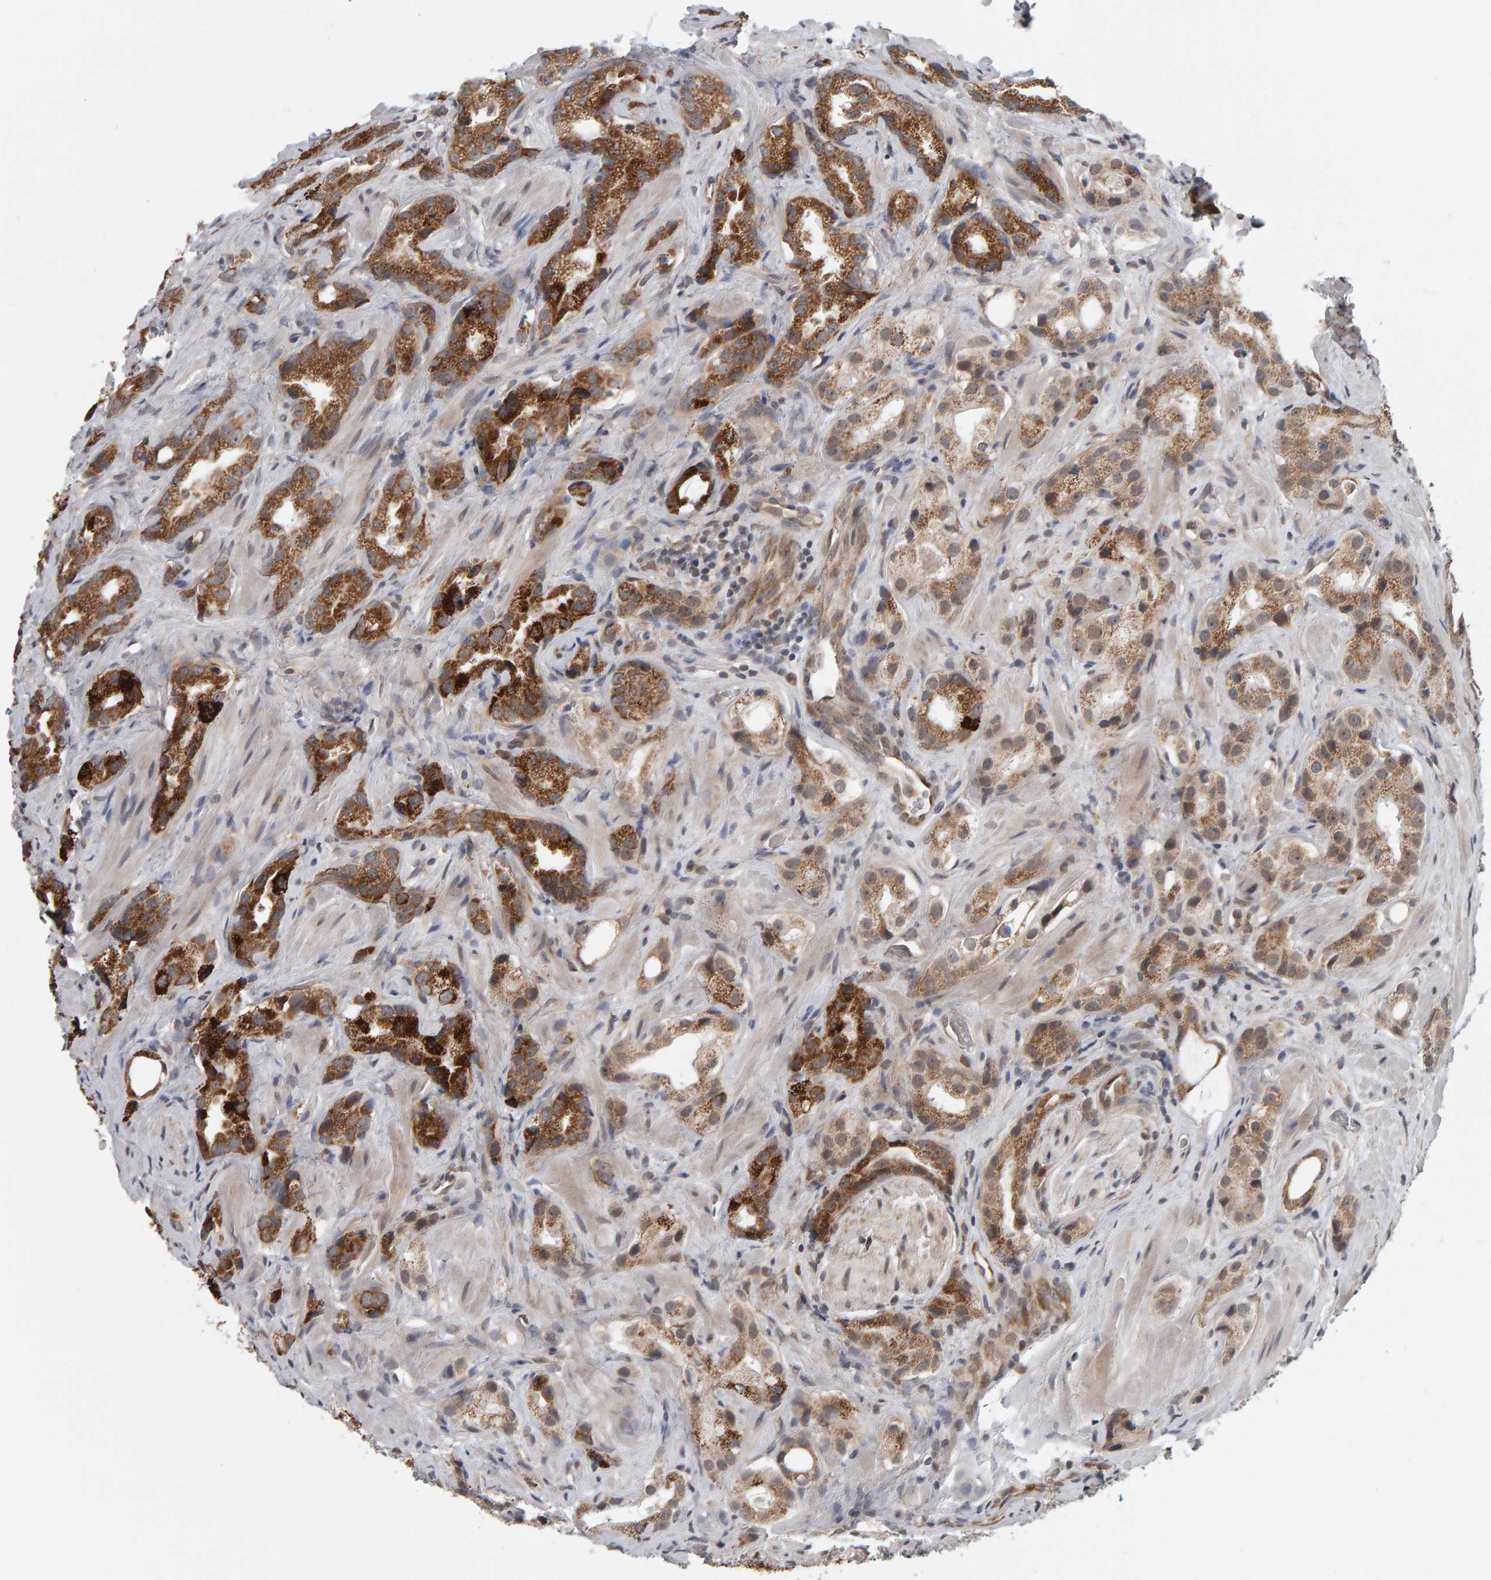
{"staining": {"intensity": "strong", "quantity": ">75%", "location": "cytoplasmic/membranous"}, "tissue": "prostate cancer", "cell_type": "Tumor cells", "image_type": "cancer", "snomed": [{"axis": "morphology", "description": "Adenocarcinoma, High grade"}, {"axis": "topography", "description": "Prostate"}], "caption": "This photomicrograph demonstrates prostate high-grade adenocarcinoma stained with IHC to label a protein in brown. The cytoplasmic/membranous of tumor cells show strong positivity for the protein. Nuclei are counter-stained blue.", "gene": "DAP3", "patient": {"sex": "male", "age": 63}}